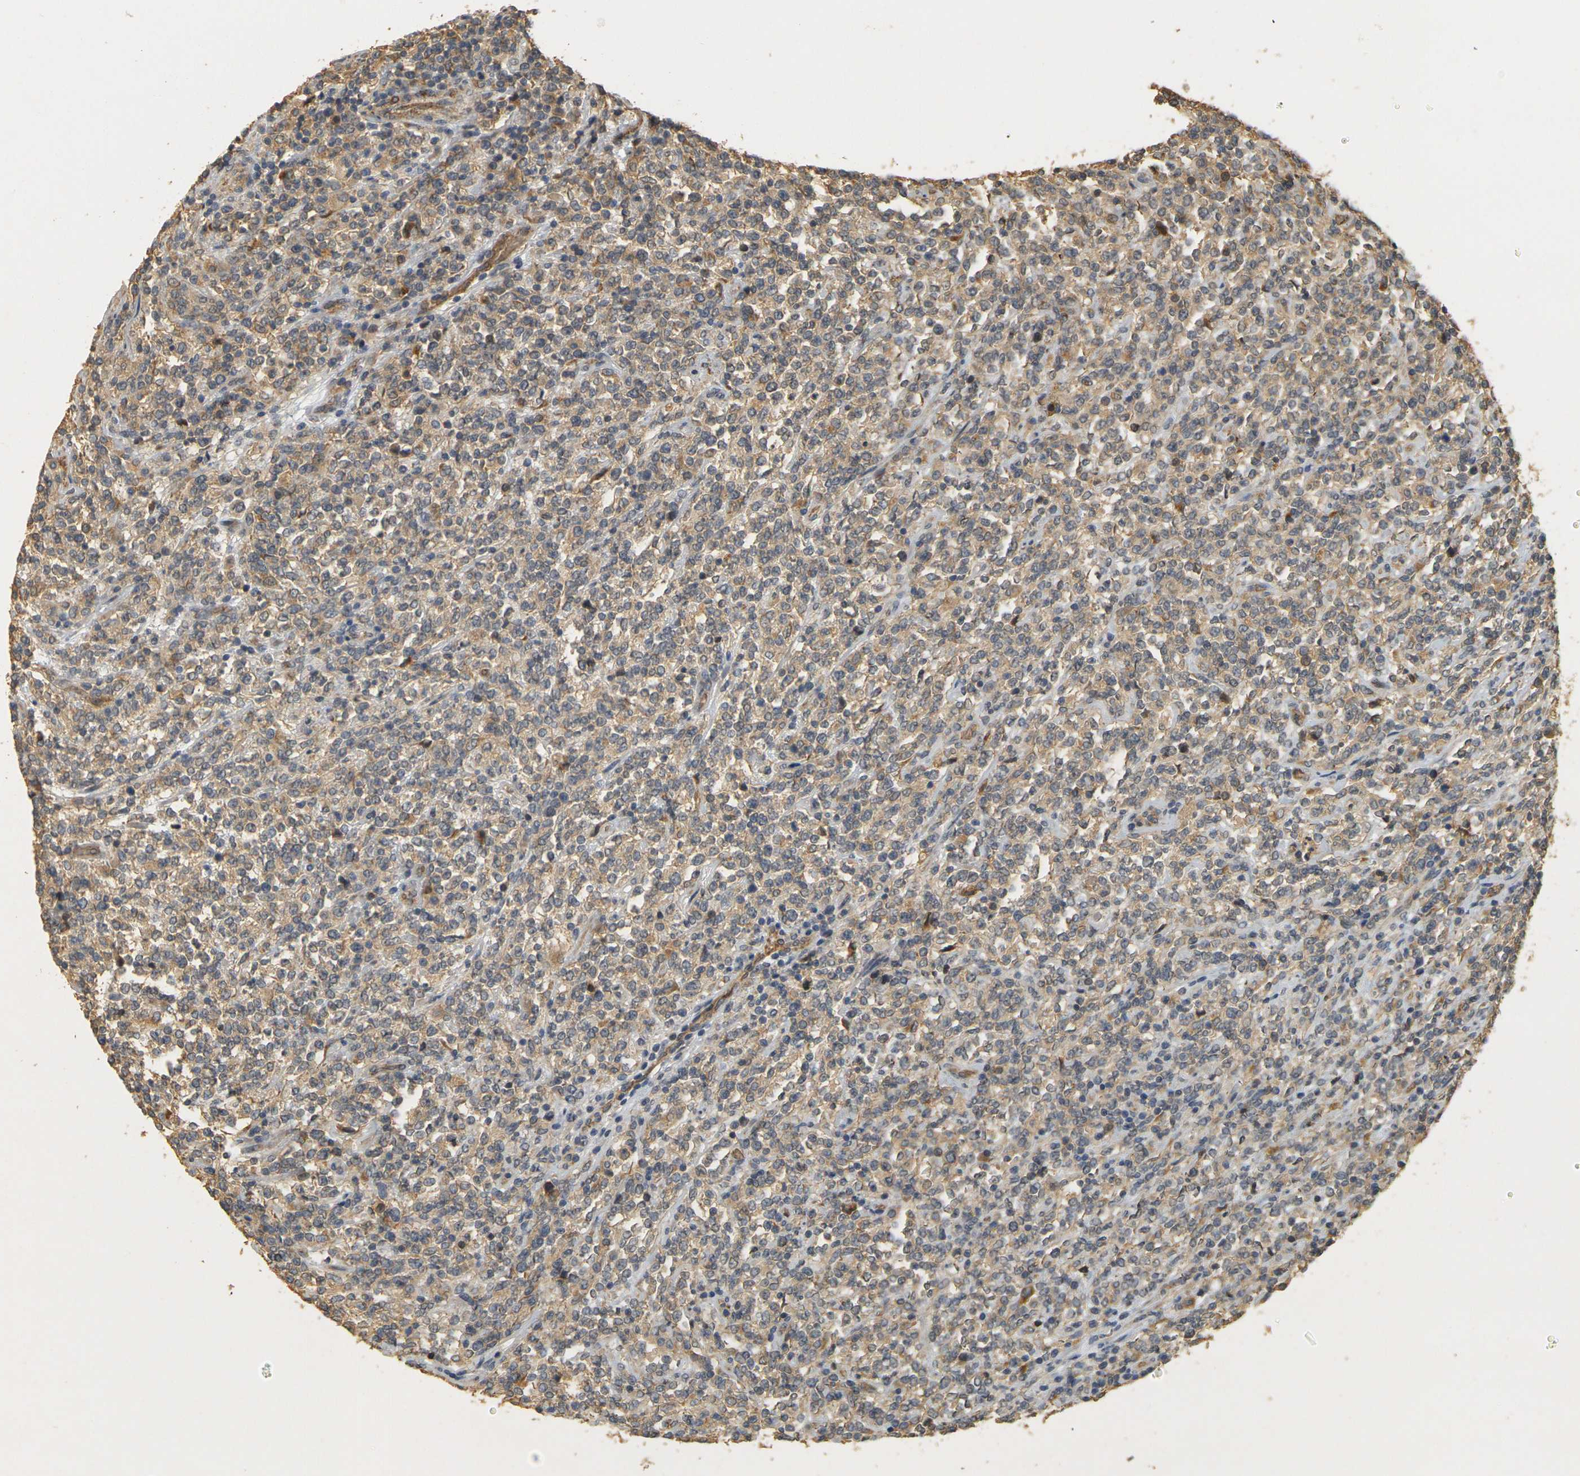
{"staining": {"intensity": "weak", "quantity": ">75%", "location": "cytoplasmic/membranous"}, "tissue": "lymphoma", "cell_type": "Tumor cells", "image_type": "cancer", "snomed": [{"axis": "morphology", "description": "Malignant lymphoma, non-Hodgkin's type, High grade"}, {"axis": "topography", "description": "Soft tissue"}], "caption": "Immunohistochemical staining of human malignant lymphoma, non-Hodgkin's type (high-grade) displays low levels of weak cytoplasmic/membranous protein staining in about >75% of tumor cells.", "gene": "MEGF9", "patient": {"sex": "male", "age": 18}}